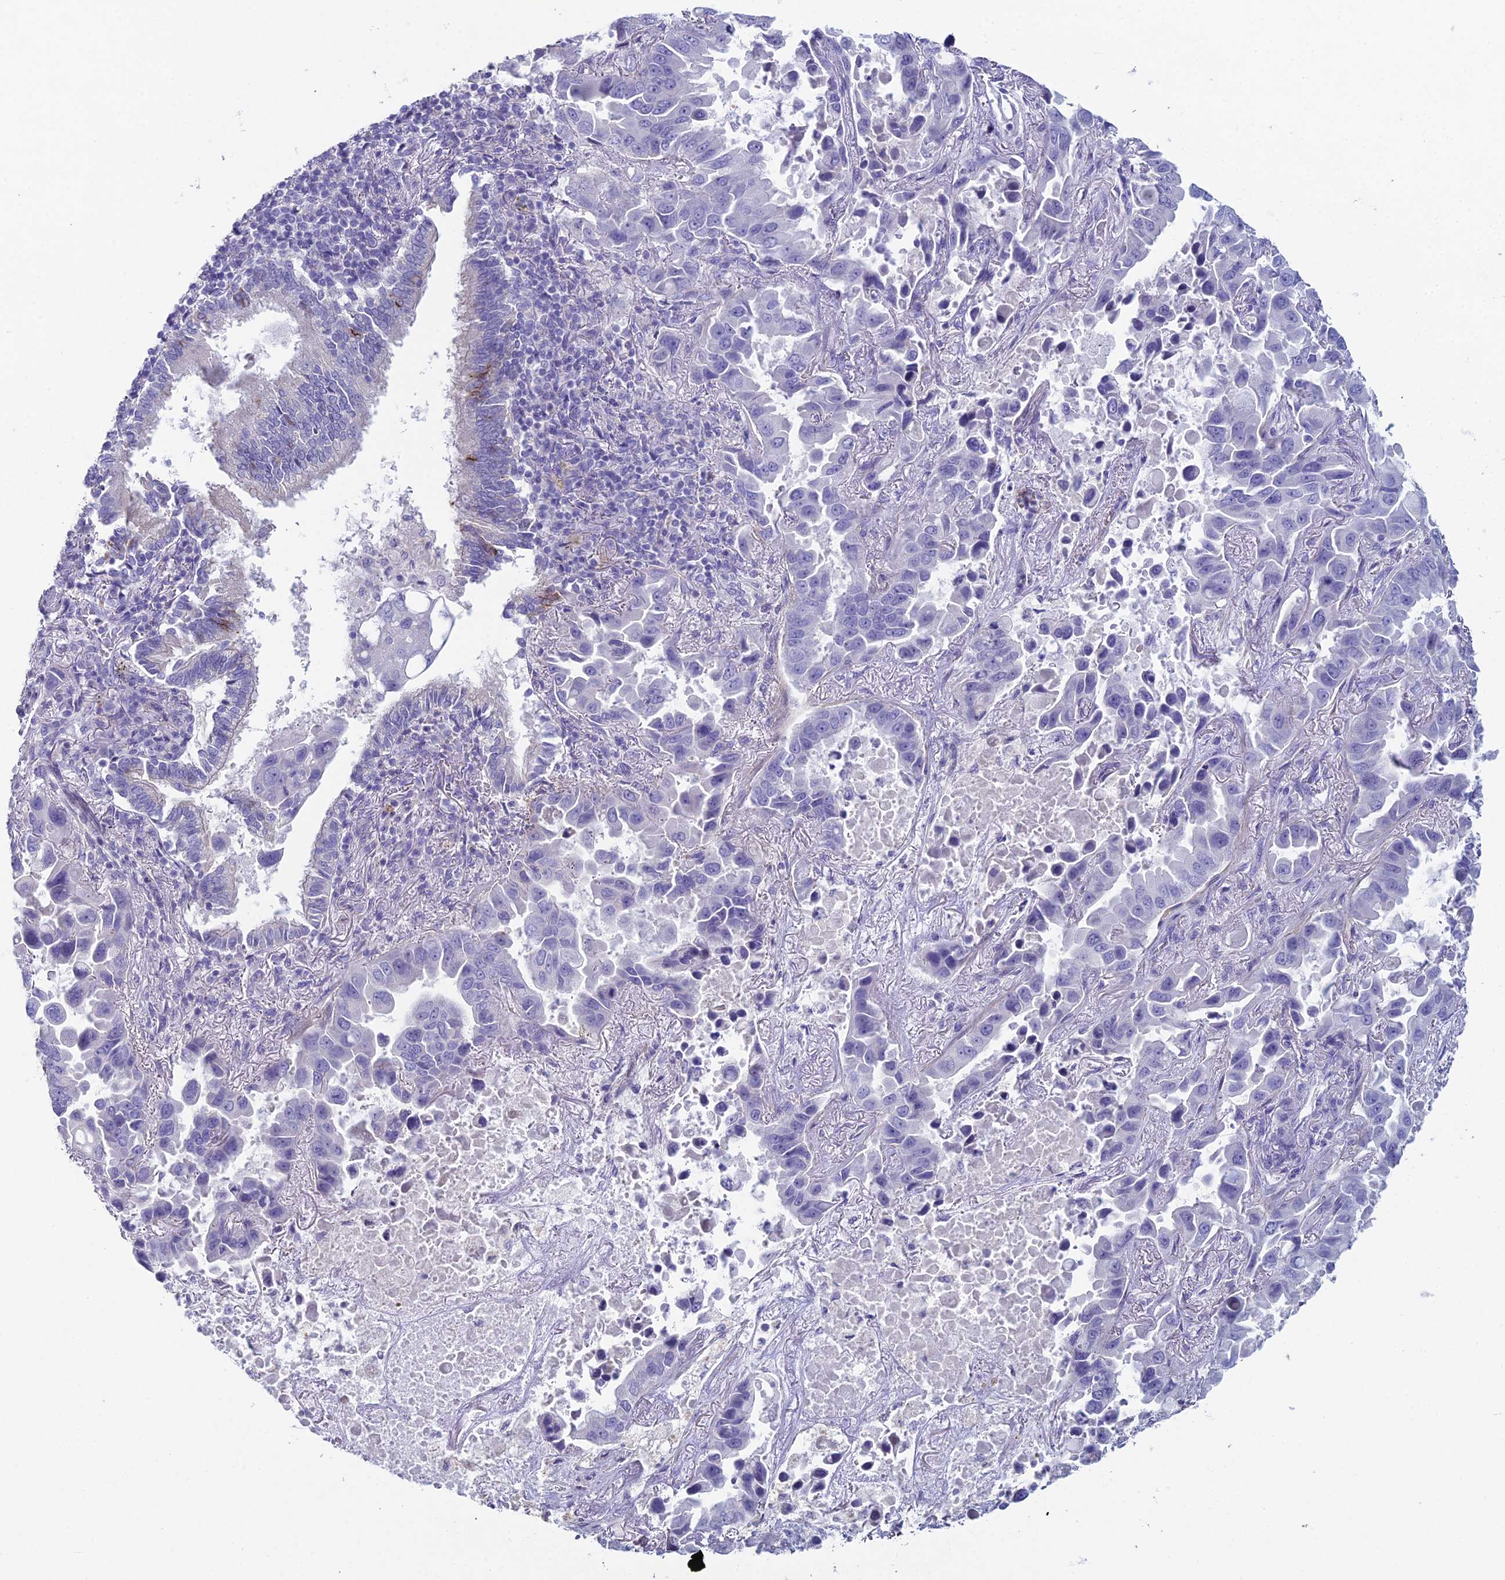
{"staining": {"intensity": "negative", "quantity": "none", "location": "none"}, "tissue": "lung cancer", "cell_type": "Tumor cells", "image_type": "cancer", "snomed": [{"axis": "morphology", "description": "Adenocarcinoma, NOS"}, {"axis": "topography", "description": "Lung"}], "caption": "This is an immunohistochemistry (IHC) histopathology image of adenocarcinoma (lung). There is no staining in tumor cells.", "gene": "NCAM1", "patient": {"sex": "male", "age": 64}}